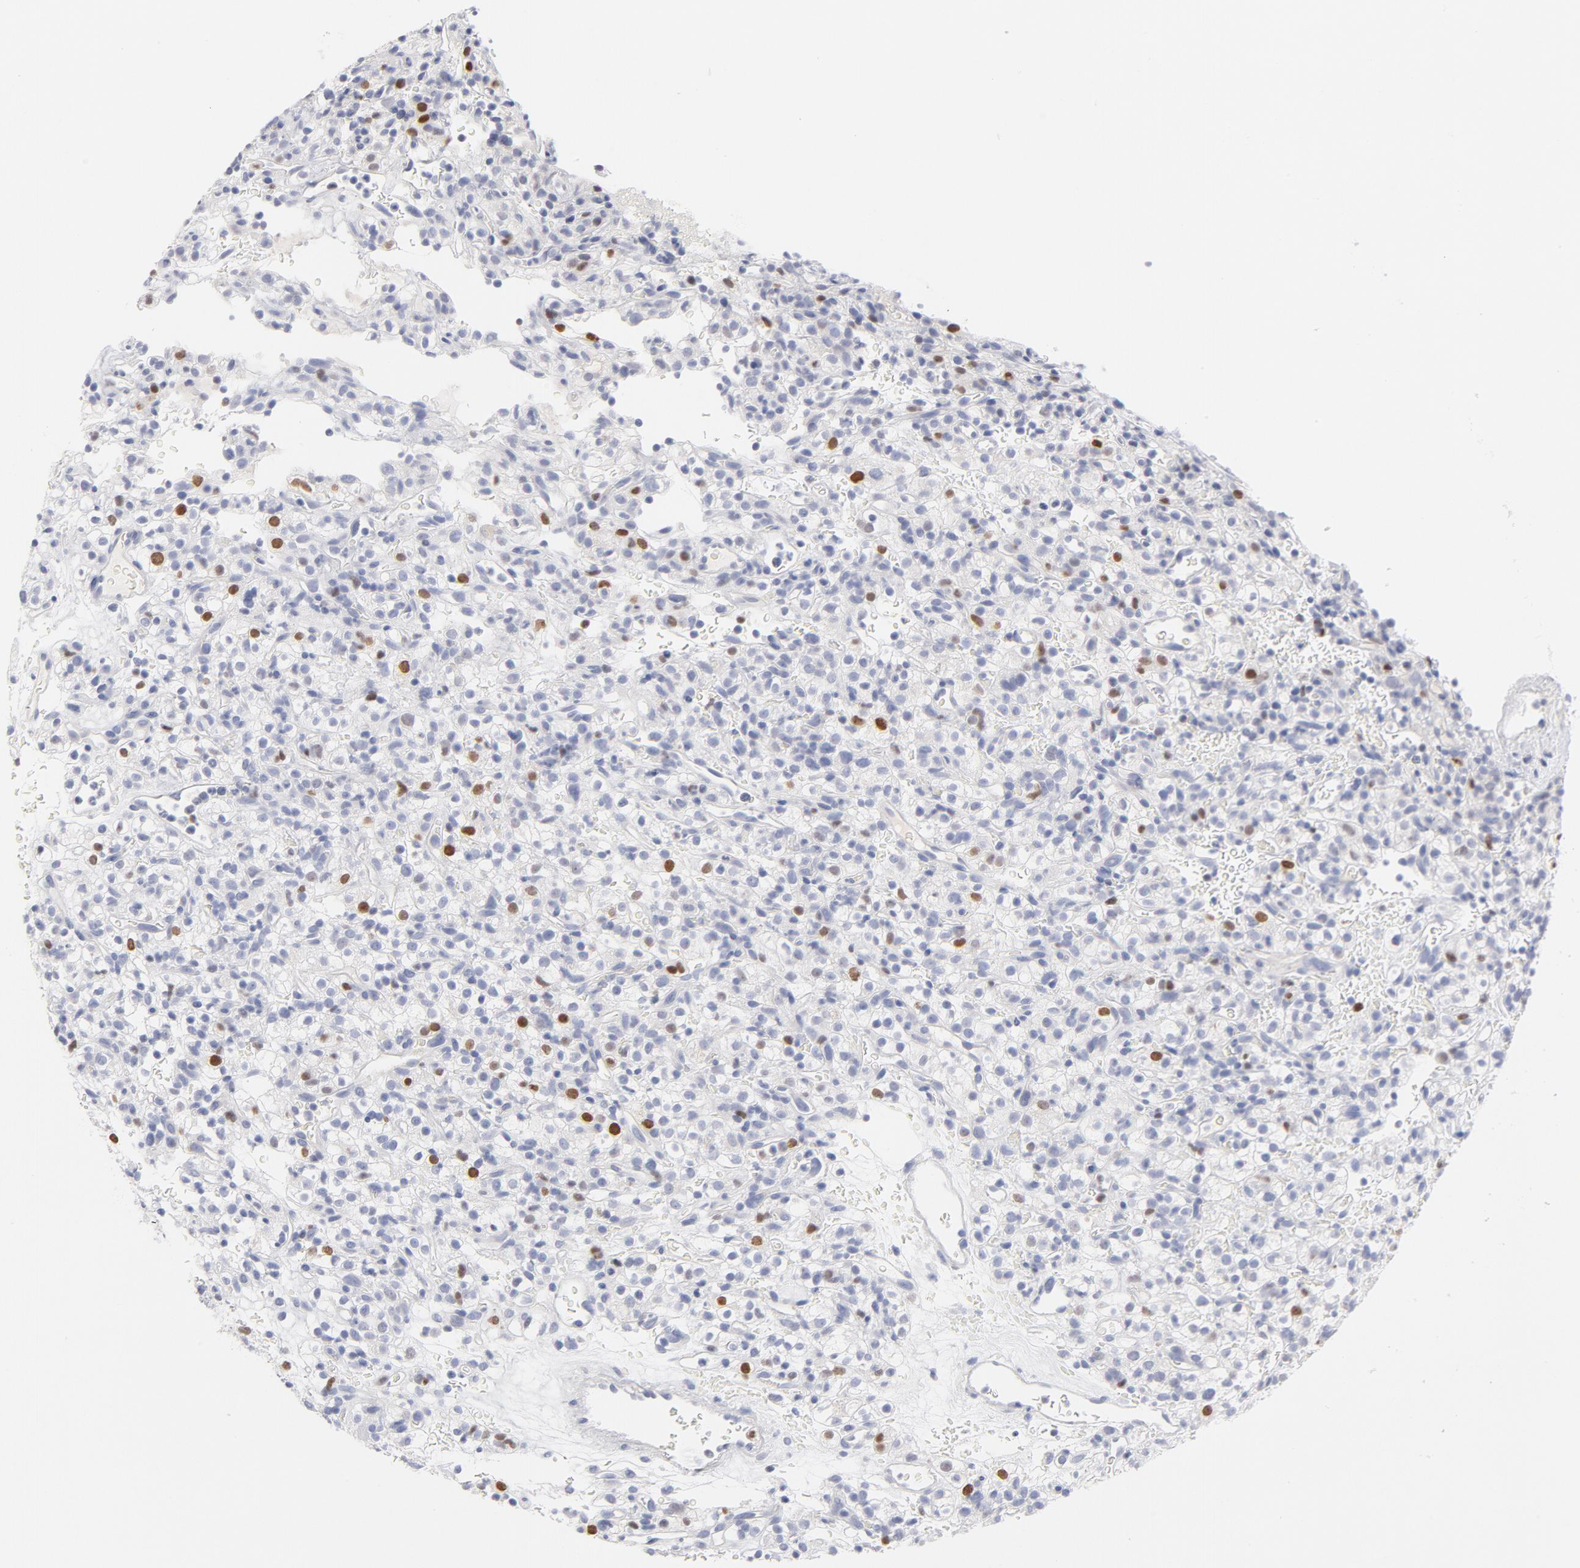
{"staining": {"intensity": "moderate", "quantity": "<25%", "location": "nuclear"}, "tissue": "renal cancer", "cell_type": "Tumor cells", "image_type": "cancer", "snomed": [{"axis": "morphology", "description": "Normal tissue, NOS"}, {"axis": "morphology", "description": "Adenocarcinoma, NOS"}, {"axis": "topography", "description": "Kidney"}], "caption": "High-power microscopy captured an immunohistochemistry micrograph of adenocarcinoma (renal), revealing moderate nuclear positivity in about <25% of tumor cells. The protein of interest is stained brown, and the nuclei are stained in blue (DAB IHC with brightfield microscopy, high magnification).", "gene": "MCM7", "patient": {"sex": "female", "age": 72}}